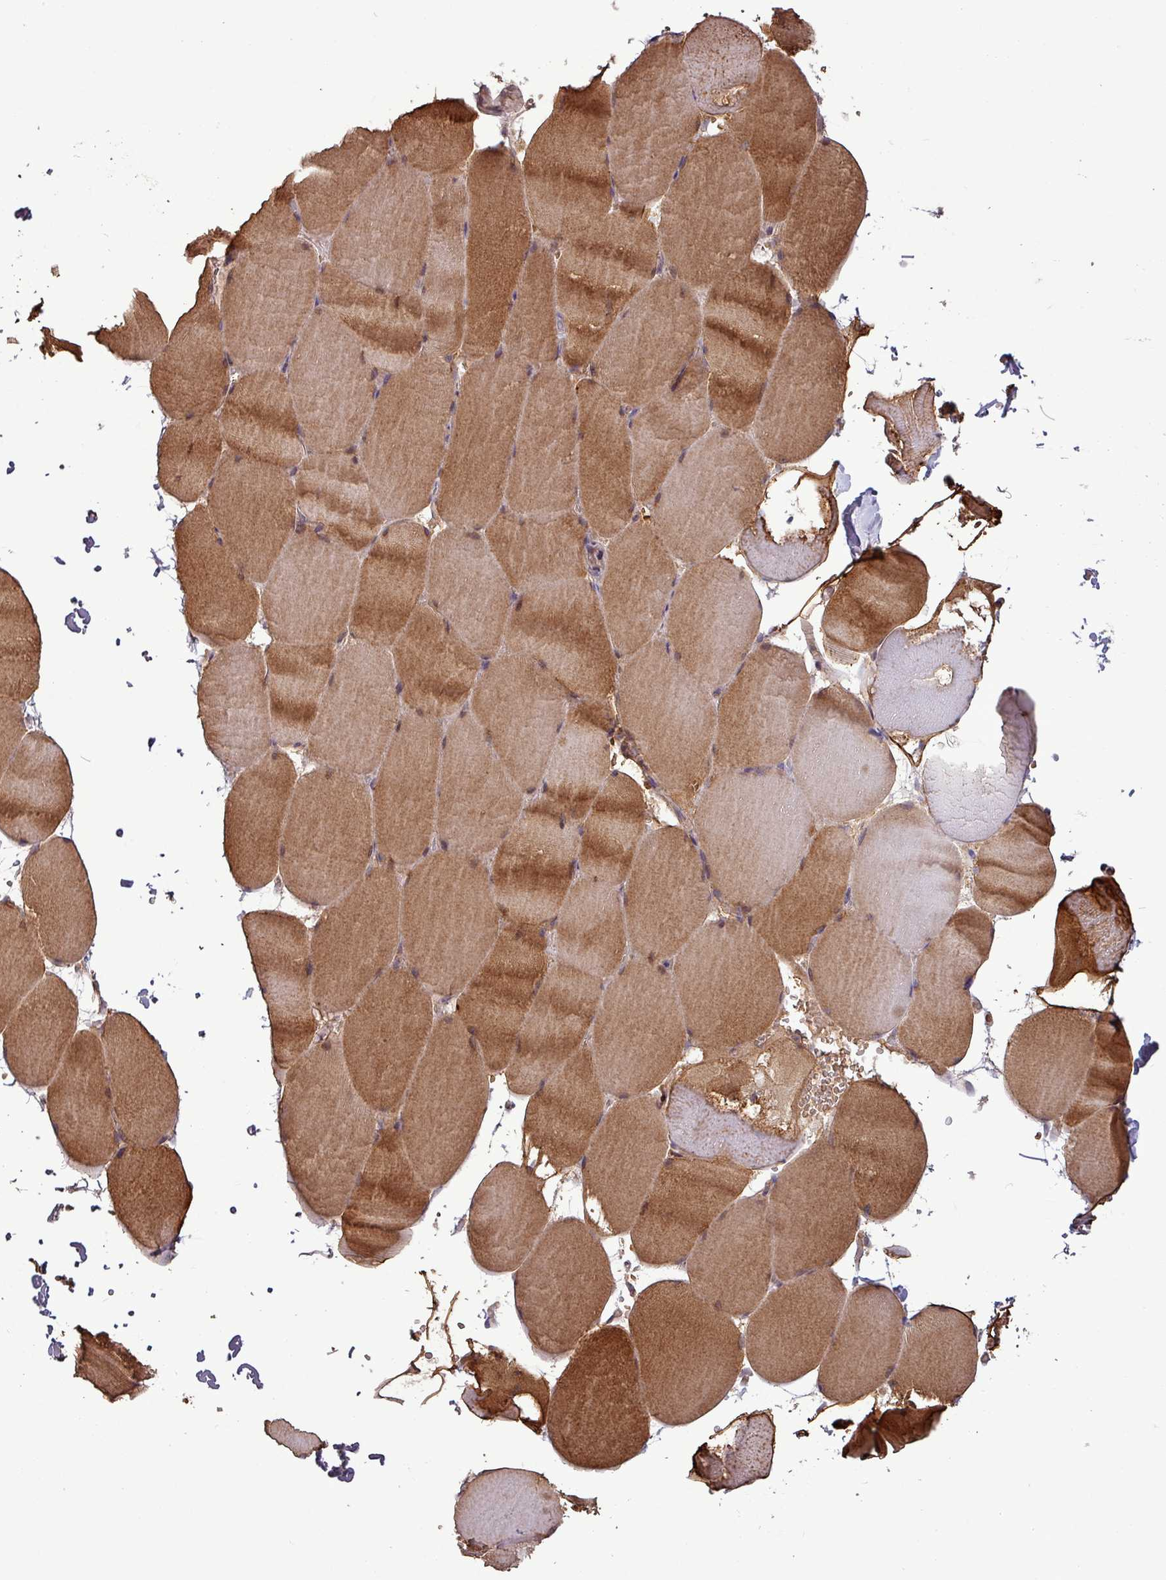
{"staining": {"intensity": "moderate", "quantity": "25%-75%", "location": "cytoplasmic/membranous"}, "tissue": "skeletal muscle", "cell_type": "Myocytes", "image_type": "normal", "snomed": [{"axis": "morphology", "description": "Normal tissue, NOS"}, {"axis": "topography", "description": "Skeletal muscle"}, {"axis": "topography", "description": "Head-Neck"}], "caption": "Skeletal muscle was stained to show a protein in brown. There is medium levels of moderate cytoplasmic/membranous staining in approximately 25%-75% of myocytes. The protein of interest is stained brown, and the nuclei are stained in blue (DAB IHC with brightfield microscopy, high magnification).", "gene": "NT5C3A", "patient": {"sex": "male", "age": 66}}